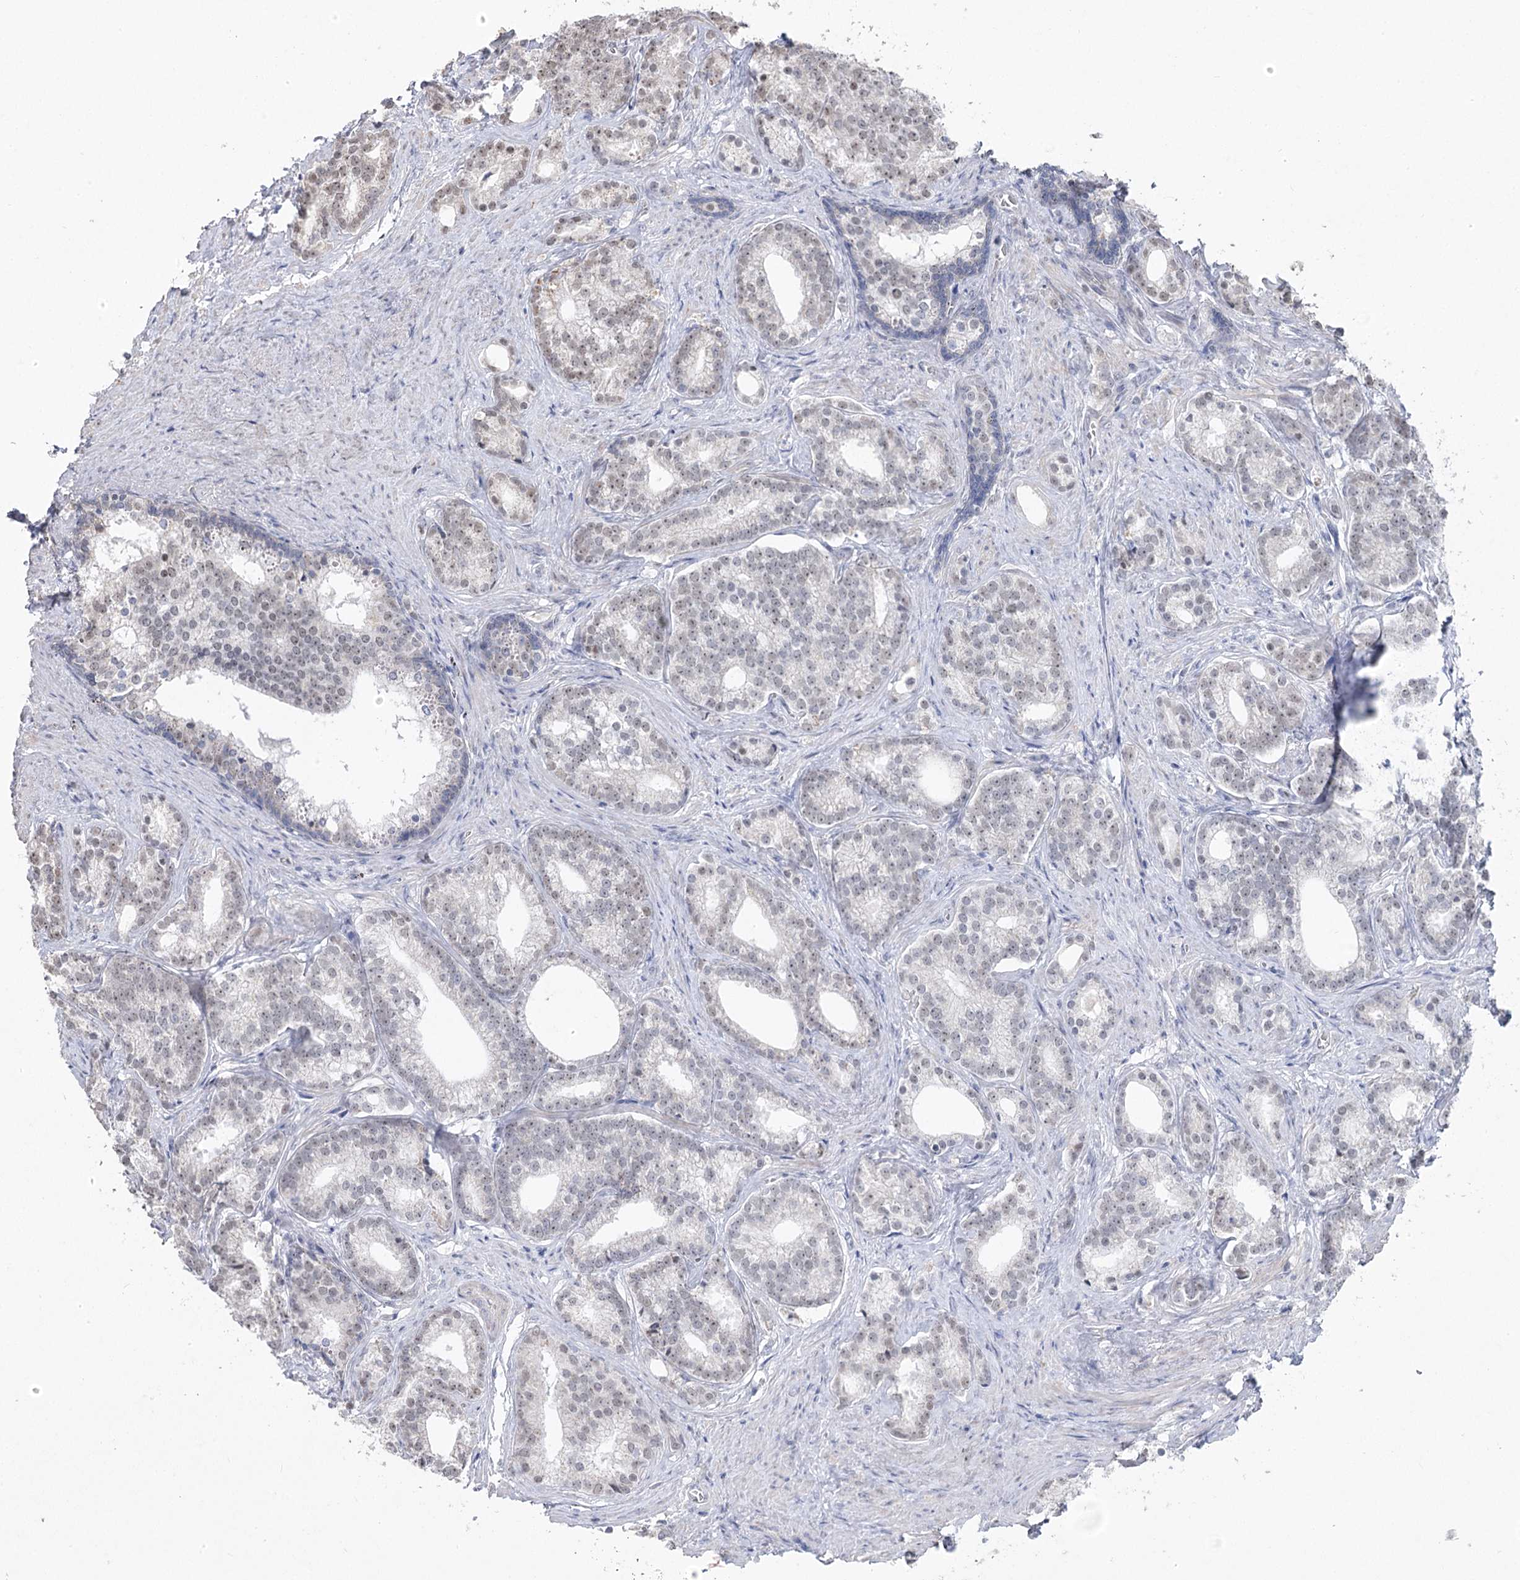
{"staining": {"intensity": "weak", "quantity": "<25%", "location": "nuclear"}, "tissue": "prostate cancer", "cell_type": "Tumor cells", "image_type": "cancer", "snomed": [{"axis": "morphology", "description": "Adenocarcinoma, Low grade"}, {"axis": "topography", "description": "Prostate"}], "caption": "The micrograph reveals no staining of tumor cells in adenocarcinoma (low-grade) (prostate).", "gene": "RUFY4", "patient": {"sex": "male", "age": 71}}